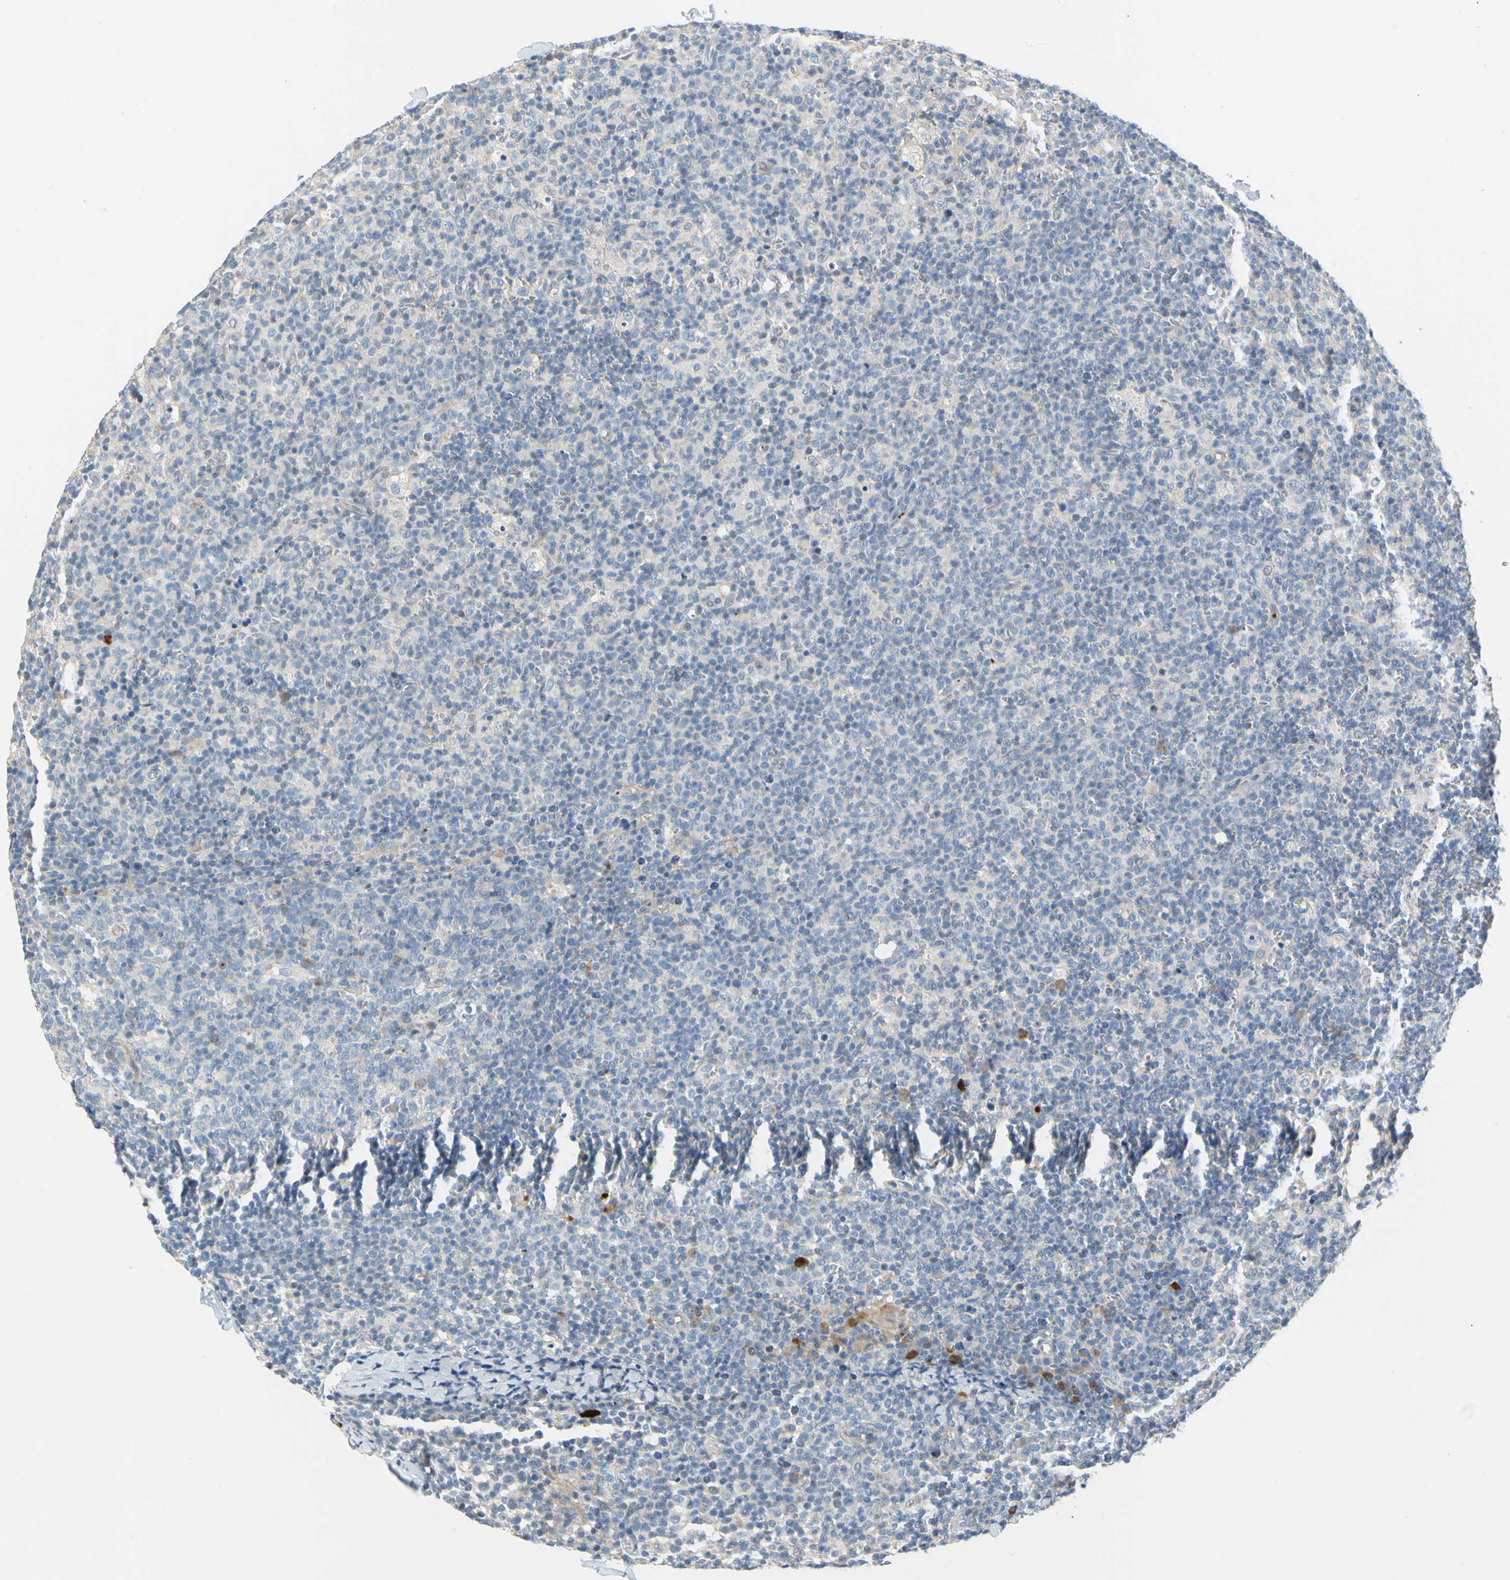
{"staining": {"intensity": "negative", "quantity": "none", "location": "none"}, "tissue": "lymph node", "cell_type": "Germinal center cells", "image_type": "normal", "snomed": [{"axis": "morphology", "description": "Normal tissue, NOS"}, {"axis": "morphology", "description": "Inflammation, NOS"}, {"axis": "topography", "description": "Lymph node"}], "caption": "Germinal center cells show no significant protein staining in unremarkable lymph node.", "gene": "ENSG00000288796", "patient": {"sex": "male", "age": 55}}